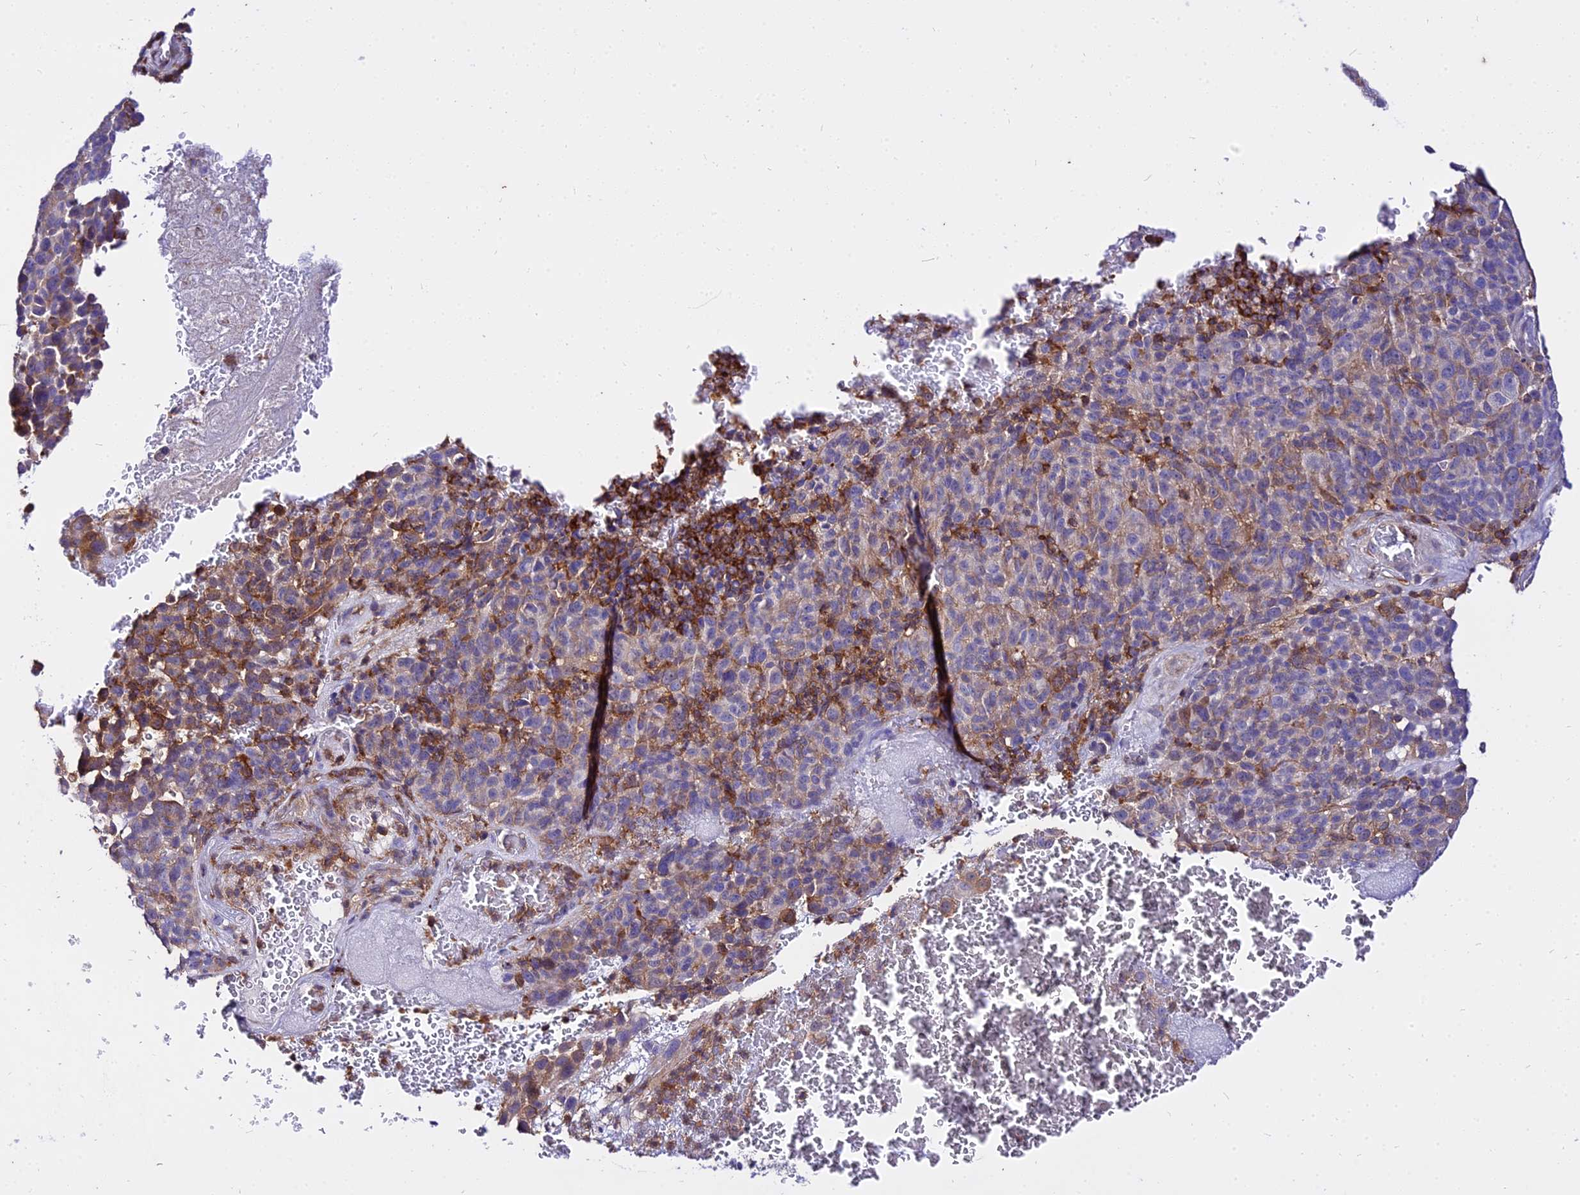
{"staining": {"intensity": "weak", "quantity": "25%-75%", "location": "cytoplasmic/membranous"}, "tissue": "melanoma", "cell_type": "Tumor cells", "image_type": "cancer", "snomed": [{"axis": "morphology", "description": "Malignant melanoma, NOS"}, {"axis": "topography", "description": "Skin"}], "caption": "Malignant melanoma stained for a protein shows weak cytoplasmic/membranous positivity in tumor cells.", "gene": "CSRP1", "patient": {"sex": "male", "age": 49}}